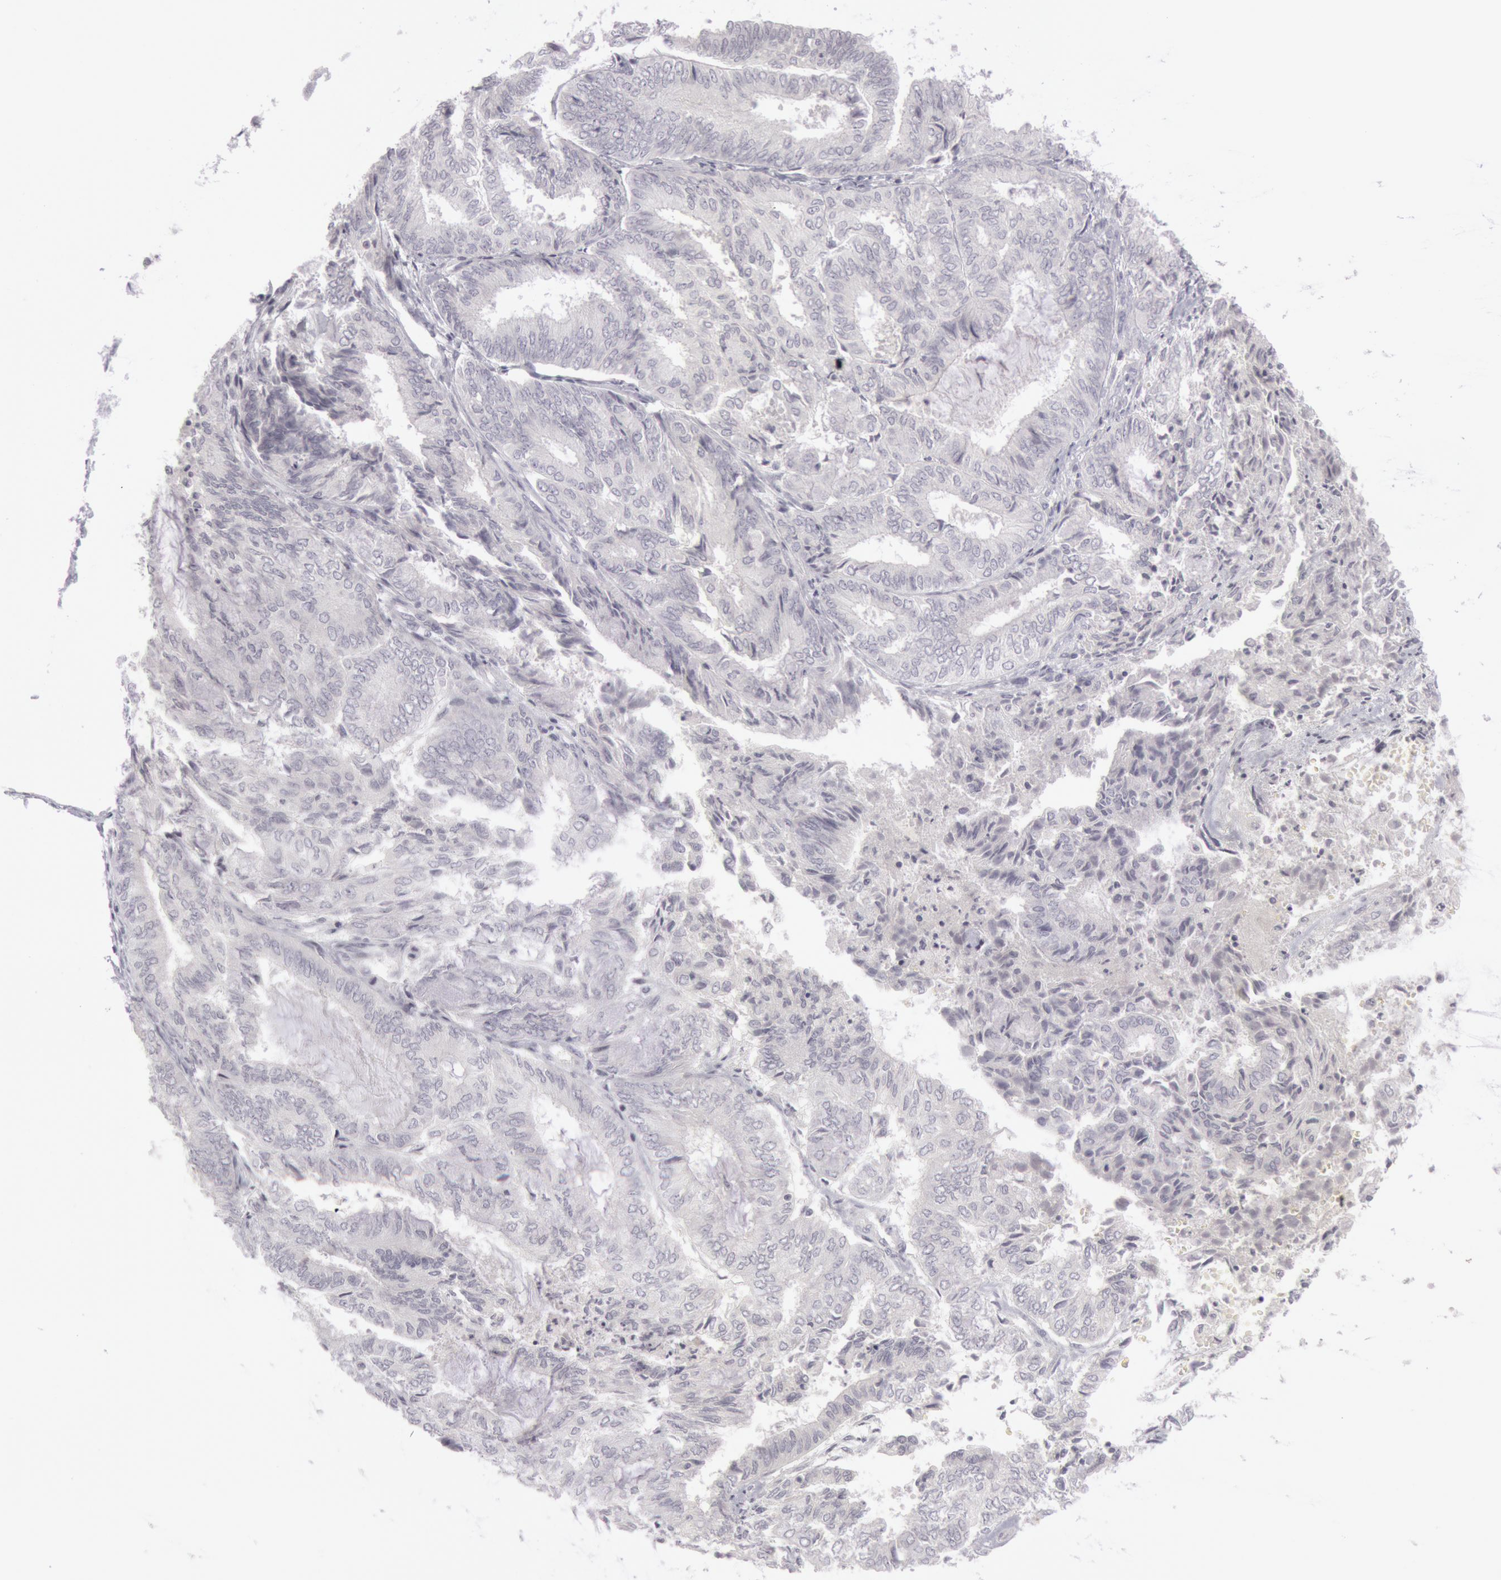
{"staining": {"intensity": "negative", "quantity": "none", "location": "none"}, "tissue": "endometrial cancer", "cell_type": "Tumor cells", "image_type": "cancer", "snomed": [{"axis": "morphology", "description": "Adenocarcinoma, NOS"}, {"axis": "topography", "description": "Endometrium"}], "caption": "This is an immunohistochemistry (IHC) micrograph of endometrial adenocarcinoma. There is no positivity in tumor cells.", "gene": "KRT16", "patient": {"sex": "female", "age": 59}}